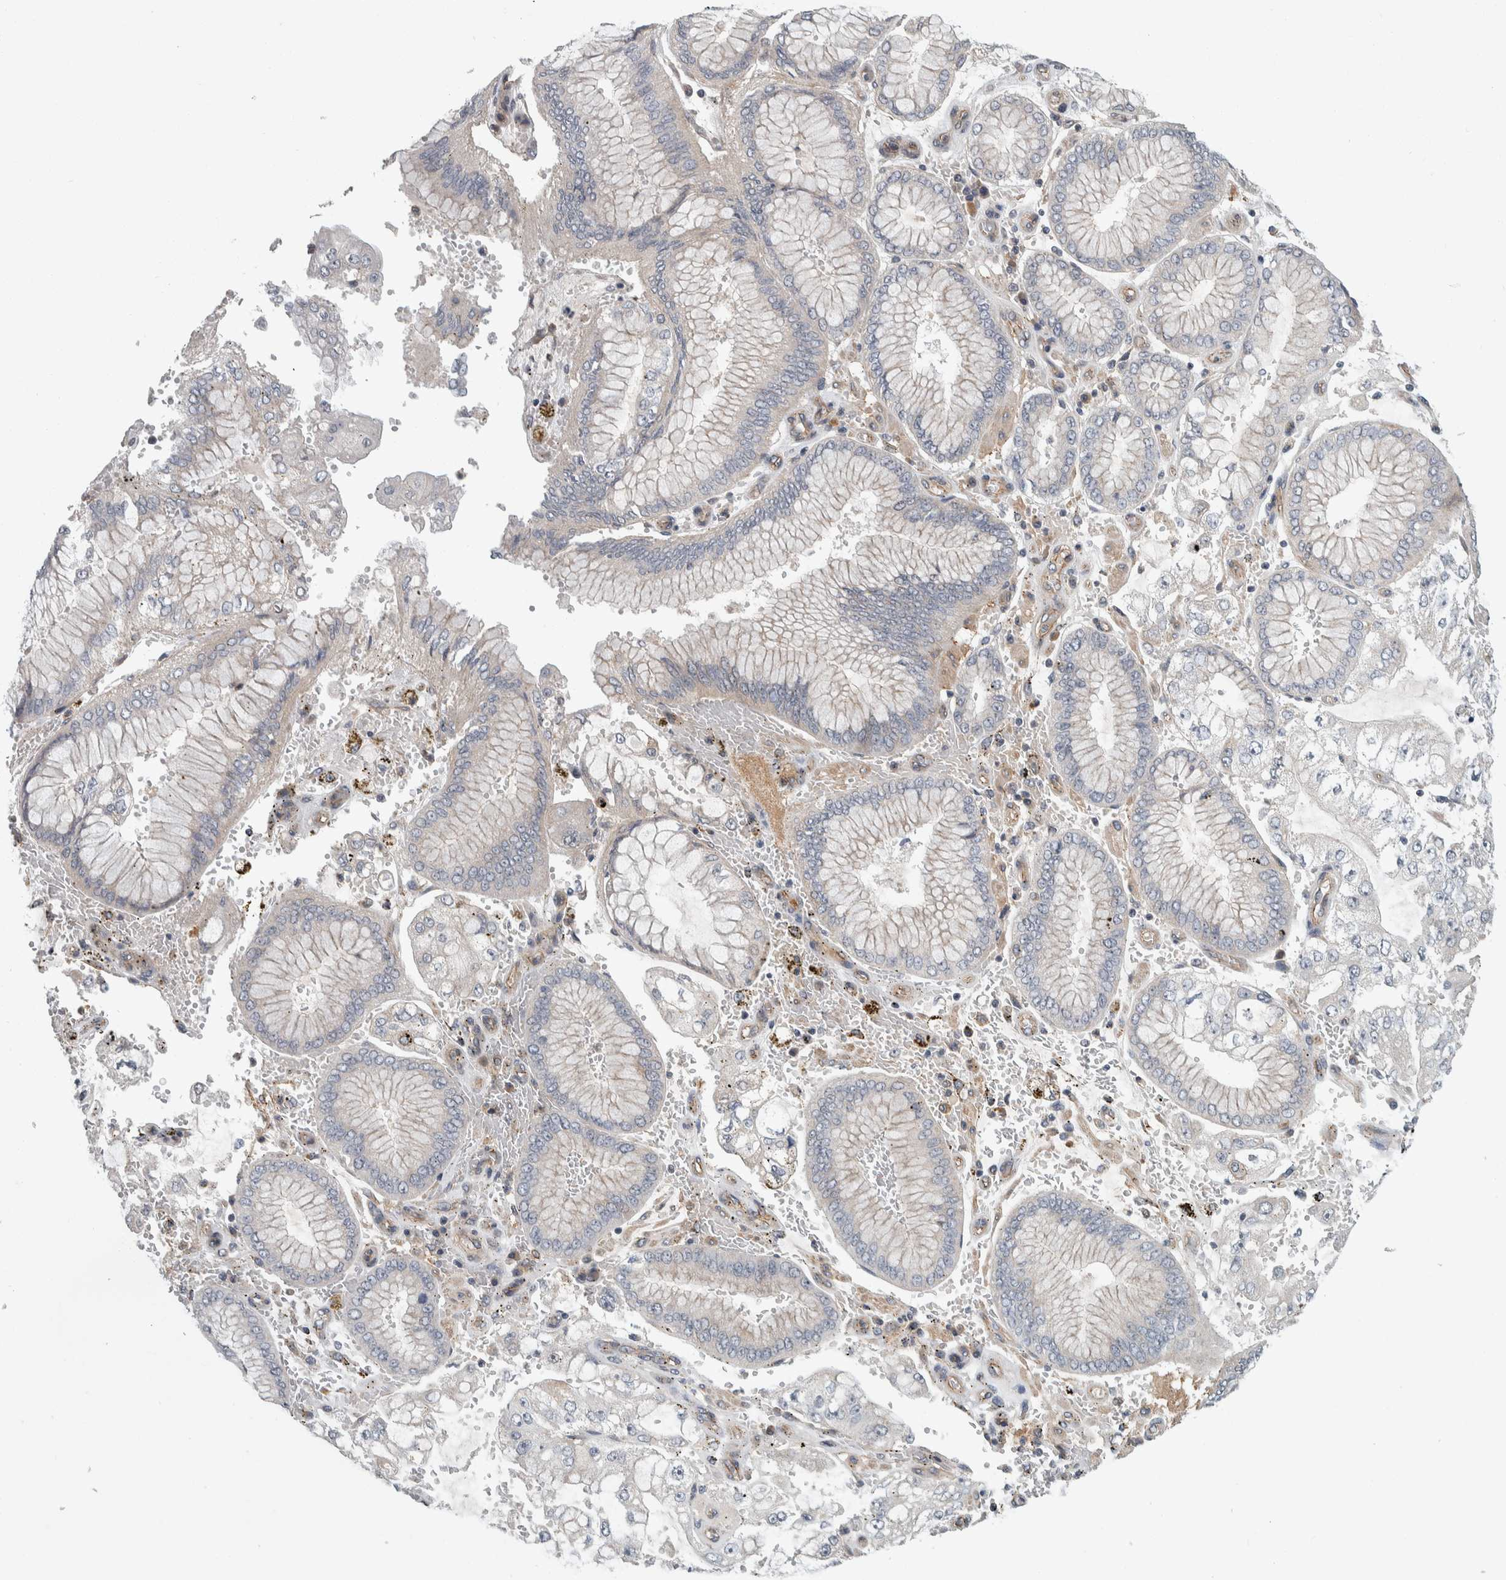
{"staining": {"intensity": "negative", "quantity": "none", "location": "none"}, "tissue": "stomach cancer", "cell_type": "Tumor cells", "image_type": "cancer", "snomed": [{"axis": "morphology", "description": "Adenocarcinoma, NOS"}, {"axis": "topography", "description": "Stomach"}], "caption": "The image shows no significant staining in tumor cells of stomach cancer (adenocarcinoma). Brightfield microscopy of IHC stained with DAB (3,3'-diaminobenzidine) (brown) and hematoxylin (blue), captured at high magnification.", "gene": "KCNJ3", "patient": {"sex": "male", "age": 76}}